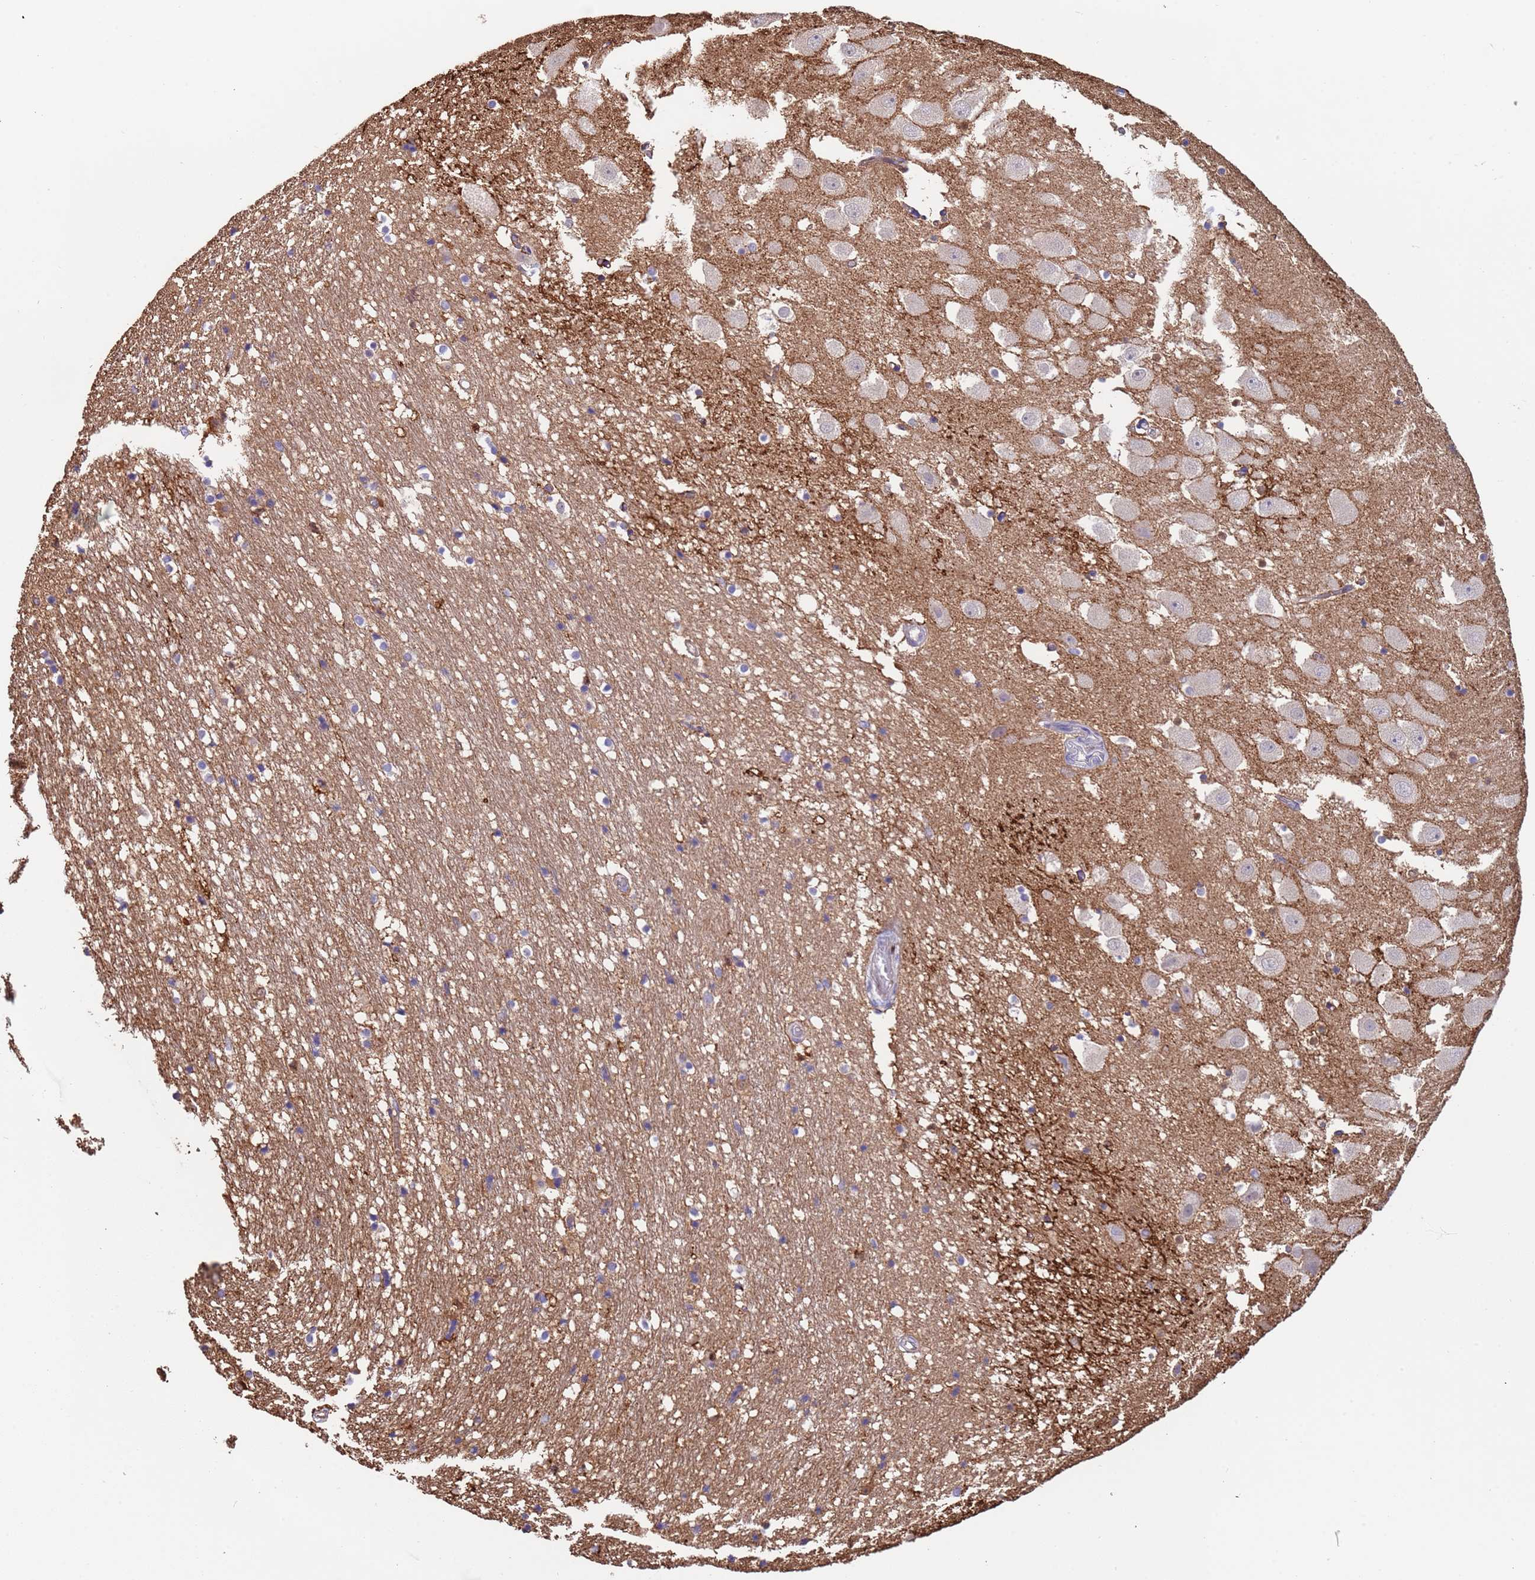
{"staining": {"intensity": "weak", "quantity": "<25%", "location": "cytoplasmic/membranous"}, "tissue": "hippocampus", "cell_type": "Glial cells", "image_type": "normal", "snomed": [{"axis": "morphology", "description": "Normal tissue, NOS"}, {"axis": "topography", "description": "Hippocampus"}], "caption": "High power microscopy image of an IHC image of unremarkable hippocampus, revealing no significant staining in glial cells.", "gene": "ZNF248", "patient": {"sex": "female", "age": 52}}